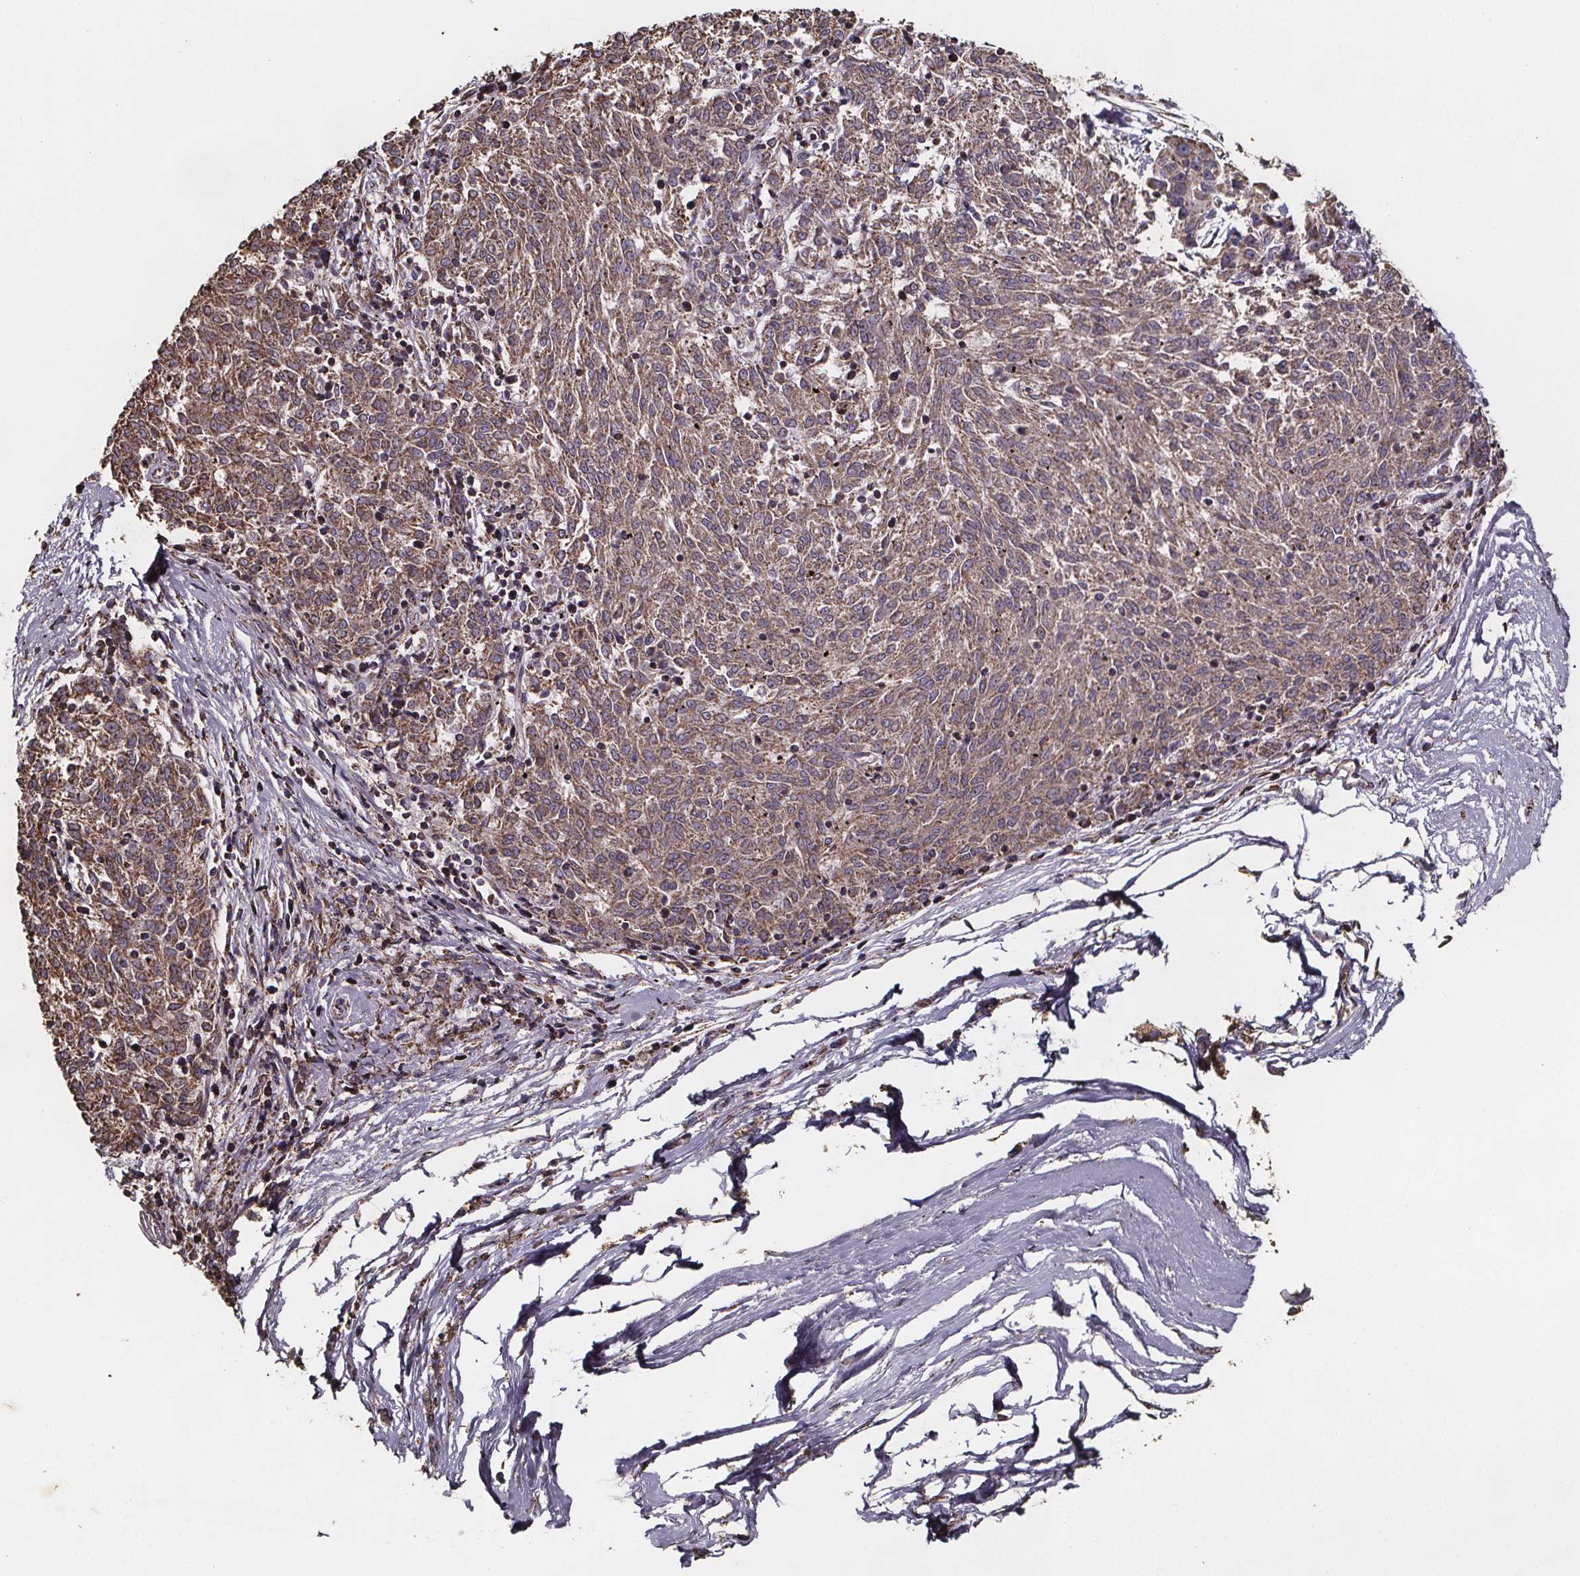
{"staining": {"intensity": "moderate", "quantity": ">75%", "location": "cytoplasmic/membranous"}, "tissue": "melanoma", "cell_type": "Tumor cells", "image_type": "cancer", "snomed": [{"axis": "morphology", "description": "Malignant melanoma, NOS"}, {"axis": "topography", "description": "Skin"}], "caption": "Immunohistochemistry (IHC) photomicrograph of neoplastic tissue: human melanoma stained using IHC exhibits medium levels of moderate protein expression localized specifically in the cytoplasmic/membranous of tumor cells, appearing as a cytoplasmic/membranous brown color.", "gene": "SLC35D2", "patient": {"sex": "female", "age": 72}}